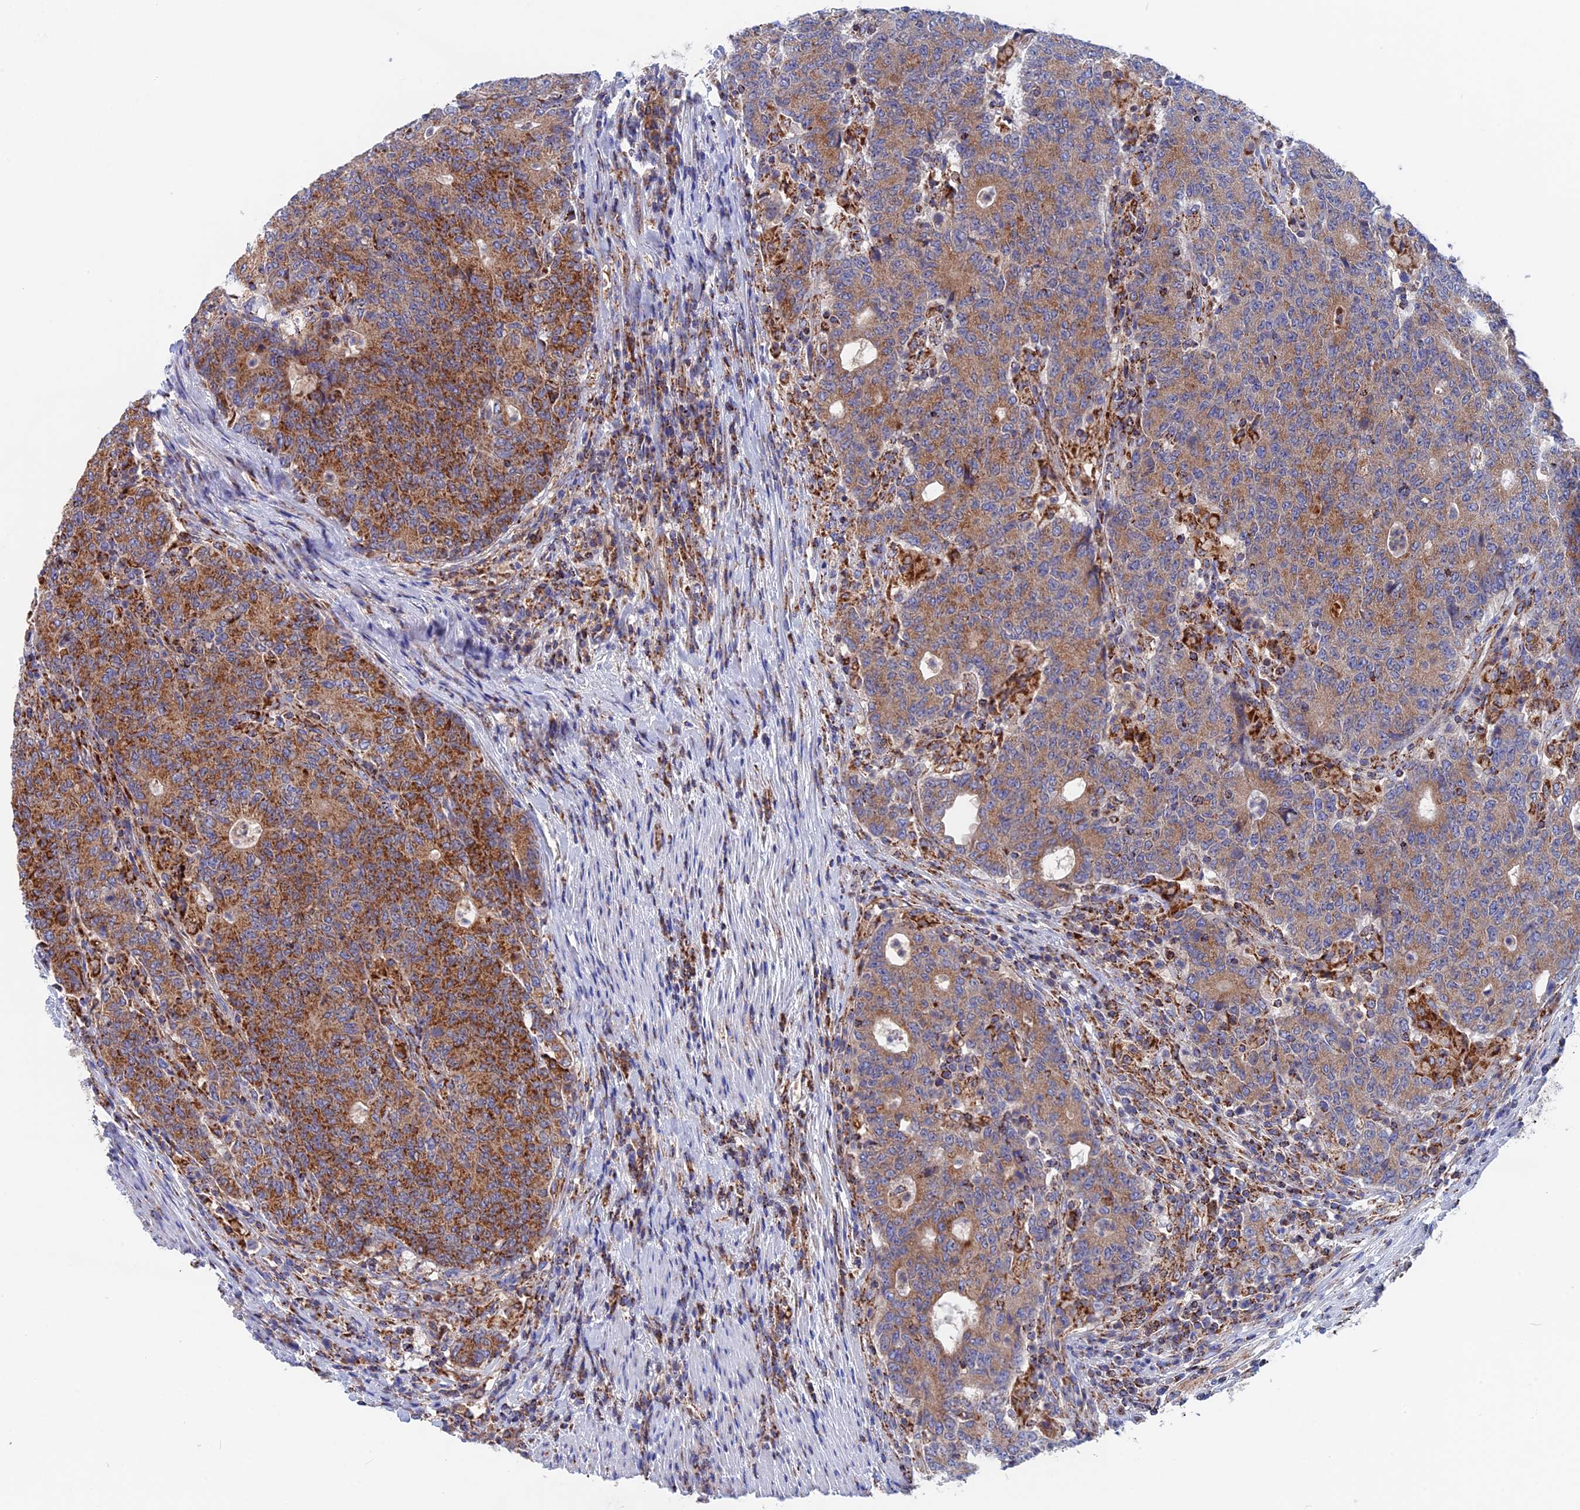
{"staining": {"intensity": "moderate", "quantity": "25%-75%", "location": "cytoplasmic/membranous"}, "tissue": "colorectal cancer", "cell_type": "Tumor cells", "image_type": "cancer", "snomed": [{"axis": "morphology", "description": "Adenocarcinoma, NOS"}, {"axis": "topography", "description": "Colon"}], "caption": "Brown immunohistochemical staining in human colorectal cancer displays moderate cytoplasmic/membranous staining in about 25%-75% of tumor cells.", "gene": "WDR83", "patient": {"sex": "female", "age": 75}}